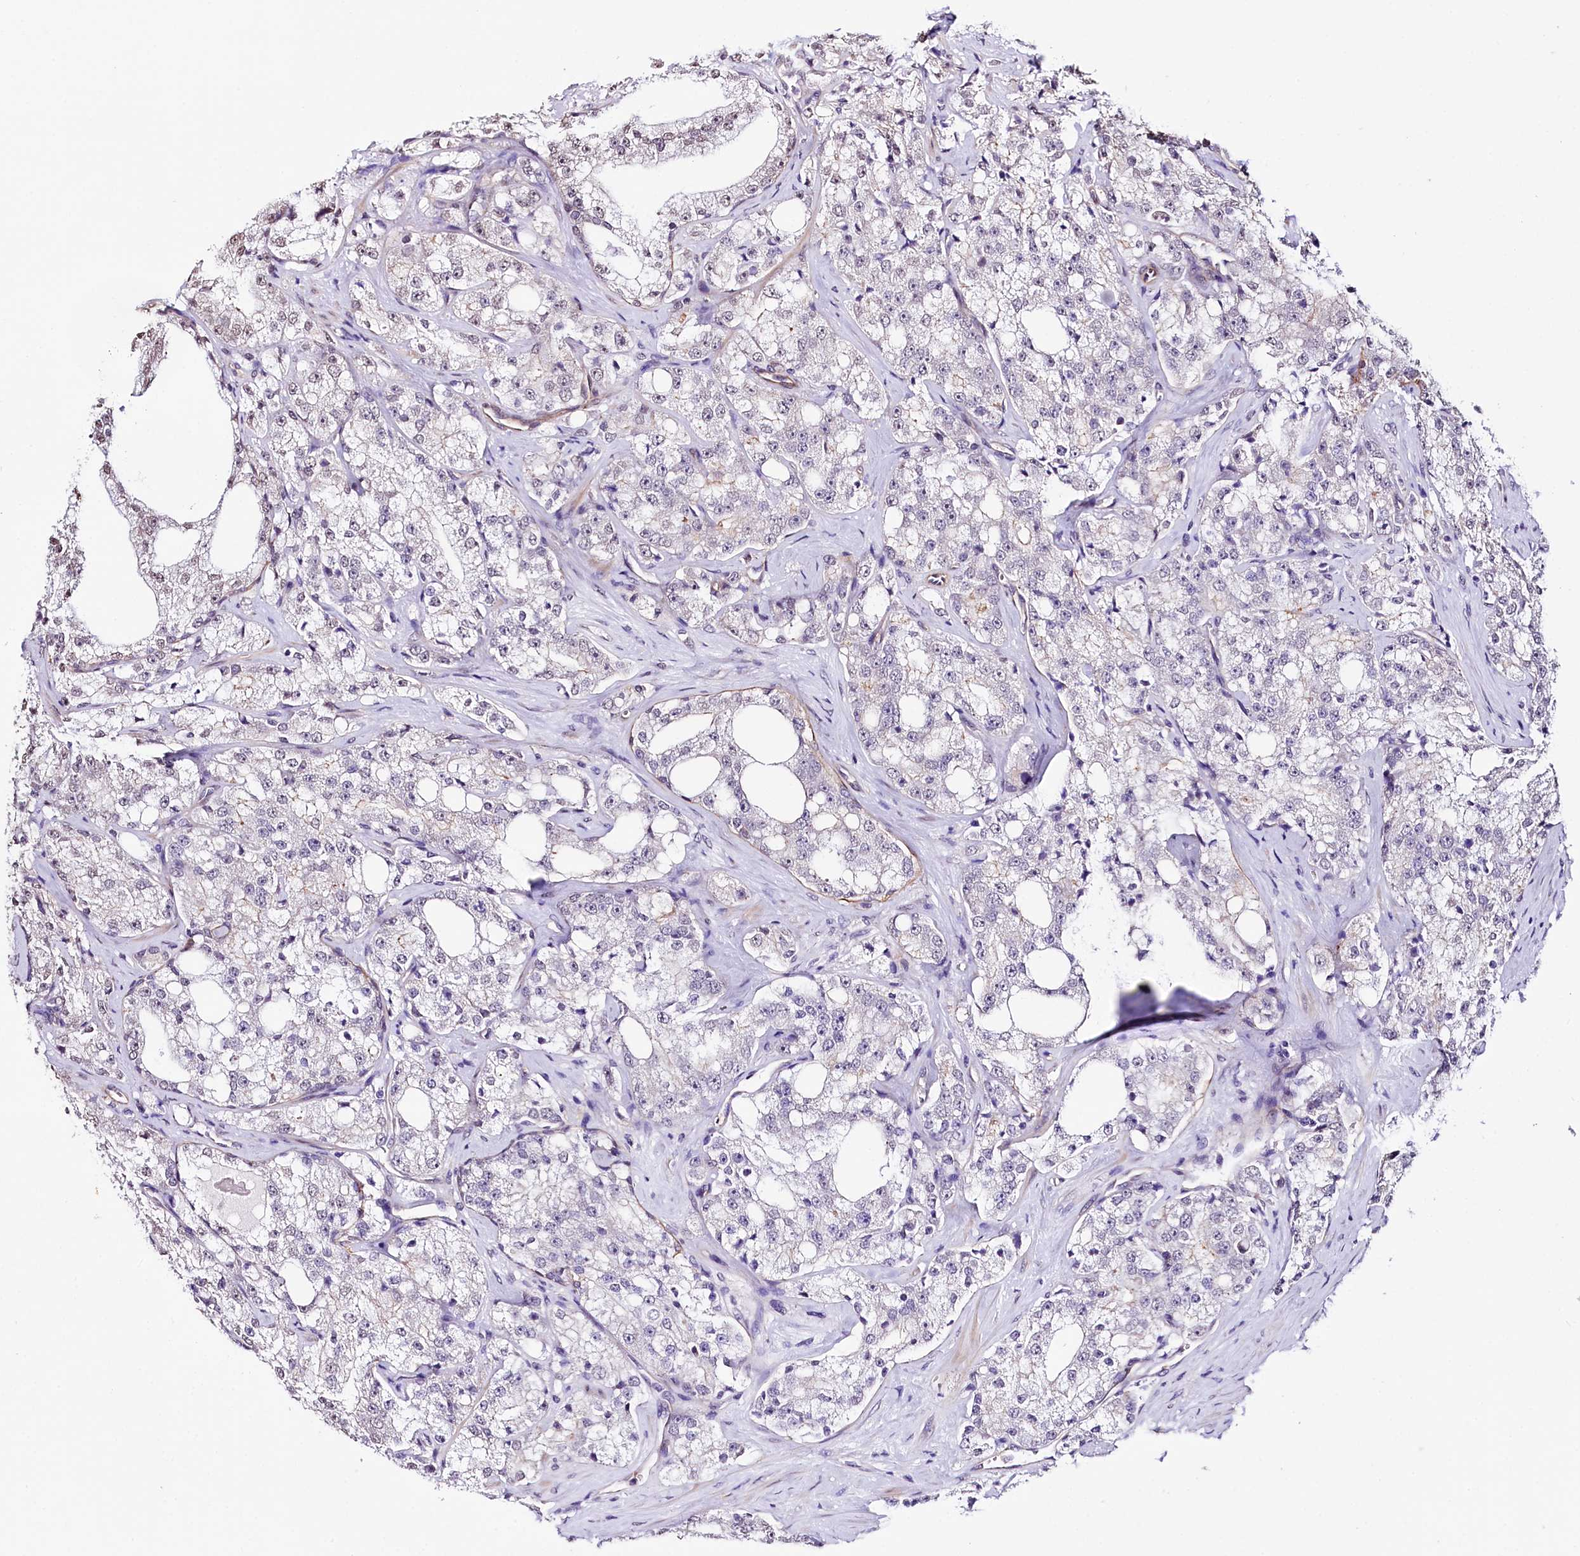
{"staining": {"intensity": "negative", "quantity": "none", "location": "none"}, "tissue": "prostate cancer", "cell_type": "Tumor cells", "image_type": "cancer", "snomed": [{"axis": "morphology", "description": "Adenocarcinoma, High grade"}, {"axis": "topography", "description": "Prostate"}], "caption": "Immunohistochemistry (IHC) of human high-grade adenocarcinoma (prostate) exhibits no expression in tumor cells. The staining was performed using DAB to visualize the protein expression in brown, while the nuclei were stained in blue with hematoxylin (Magnification: 20x).", "gene": "ST7", "patient": {"sex": "male", "age": 64}}